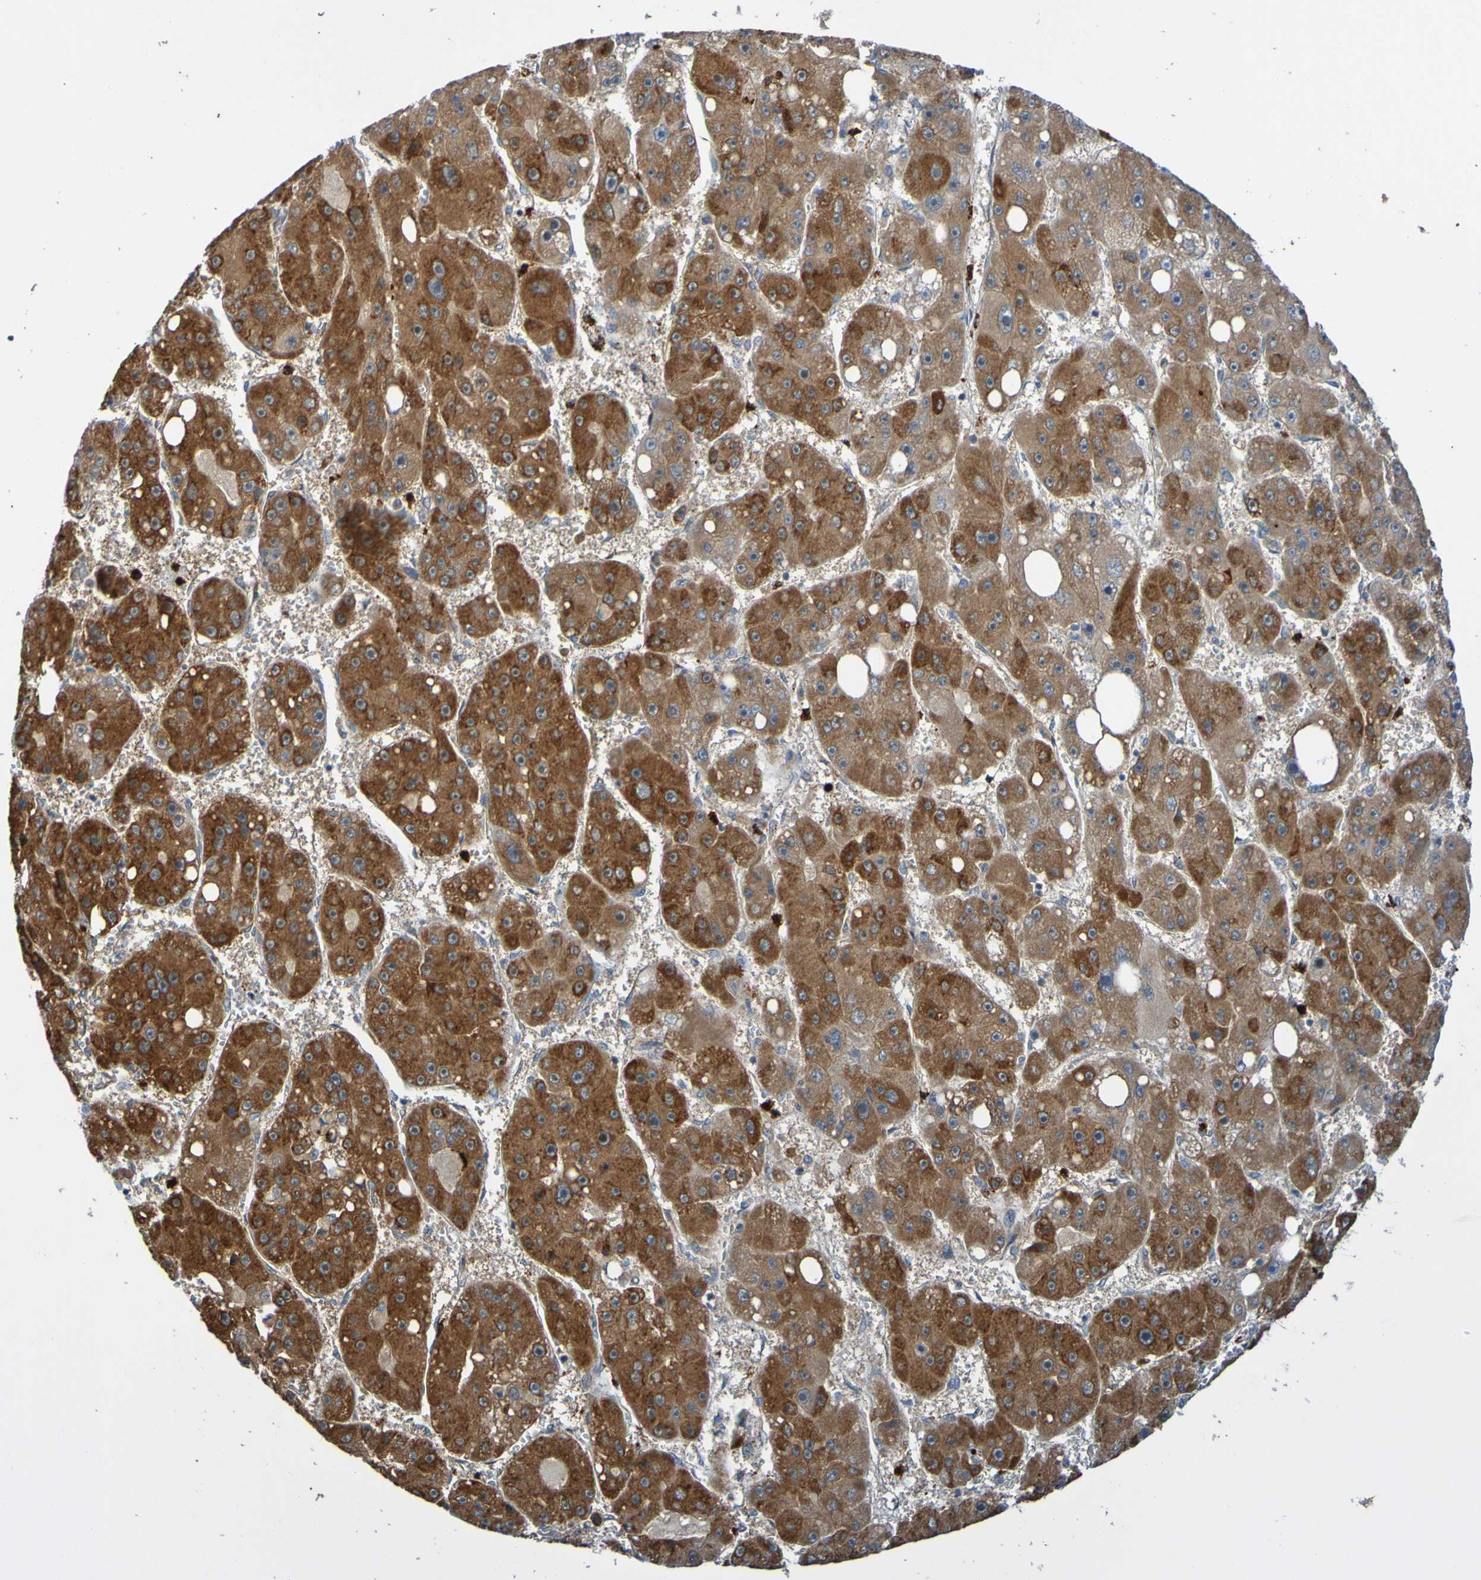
{"staining": {"intensity": "strong", "quantity": ">75%", "location": "cytoplasmic/membranous"}, "tissue": "liver cancer", "cell_type": "Tumor cells", "image_type": "cancer", "snomed": [{"axis": "morphology", "description": "Carcinoma, Hepatocellular, NOS"}, {"axis": "topography", "description": "Liver"}], "caption": "Immunohistochemical staining of human liver hepatocellular carcinoma exhibits high levels of strong cytoplasmic/membranous protein positivity in approximately >75% of tumor cells. (IHC, brightfield microscopy, high magnification).", "gene": "ST8SIA6", "patient": {"sex": "female", "age": 61}}